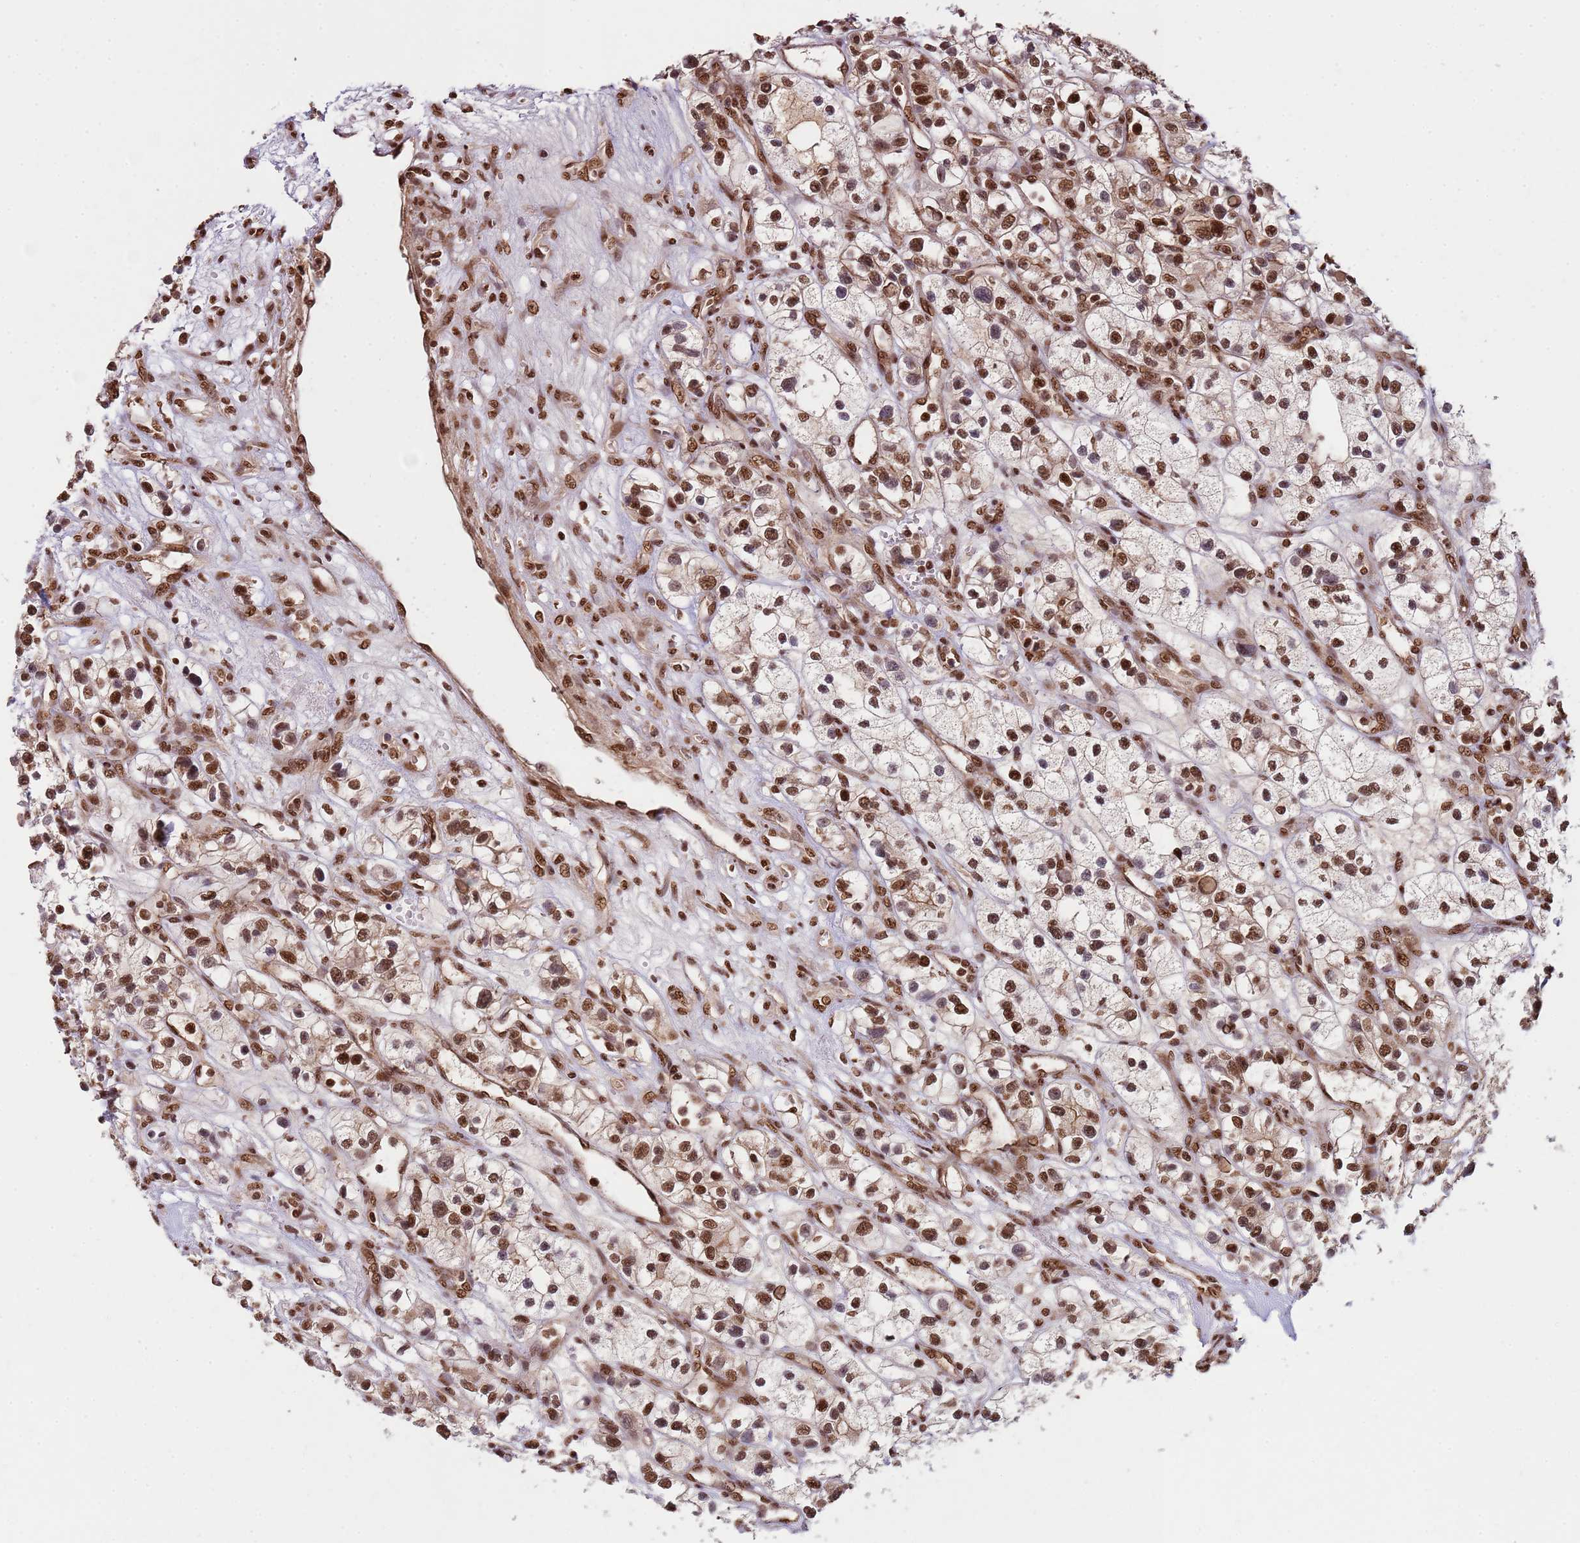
{"staining": {"intensity": "strong", "quantity": ">75%", "location": "nuclear"}, "tissue": "renal cancer", "cell_type": "Tumor cells", "image_type": "cancer", "snomed": [{"axis": "morphology", "description": "Adenocarcinoma, NOS"}, {"axis": "topography", "description": "Kidney"}], "caption": "Immunohistochemistry (IHC) of renal cancer demonstrates high levels of strong nuclear staining in approximately >75% of tumor cells.", "gene": "ZBTB12", "patient": {"sex": "female", "age": 57}}